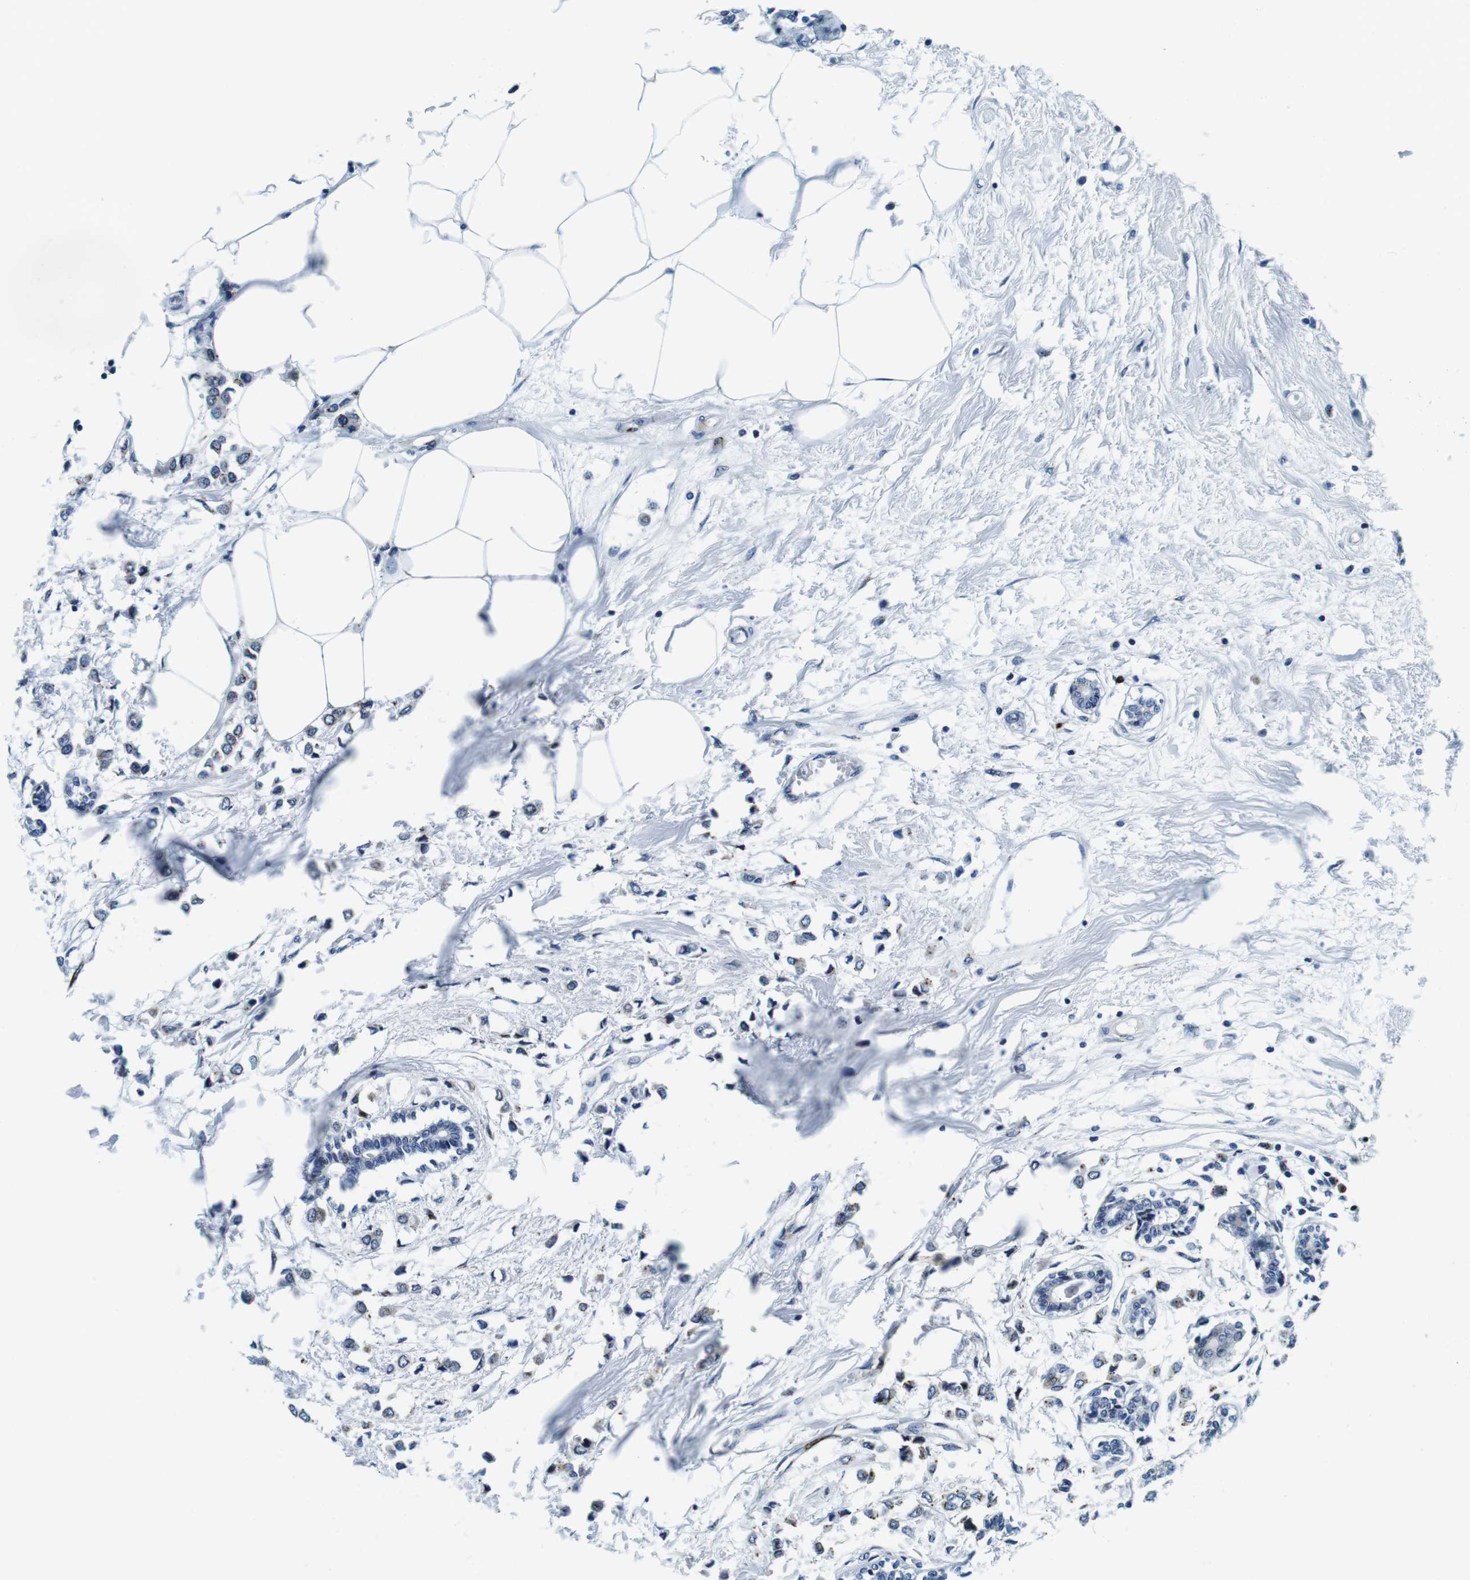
{"staining": {"intensity": "weak", "quantity": "<25%", "location": "cytoplasmic/membranous"}, "tissue": "breast cancer", "cell_type": "Tumor cells", "image_type": "cancer", "snomed": [{"axis": "morphology", "description": "Lobular carcinoma"}, {"axis": "topography", "description": "Breast"}], "caption": "Histopathology image shows no significant protein staining in tumor cells of breast lobular carcinoma.", "gene": "FAR2", "patient": {"sex": "female", "age": 51}}